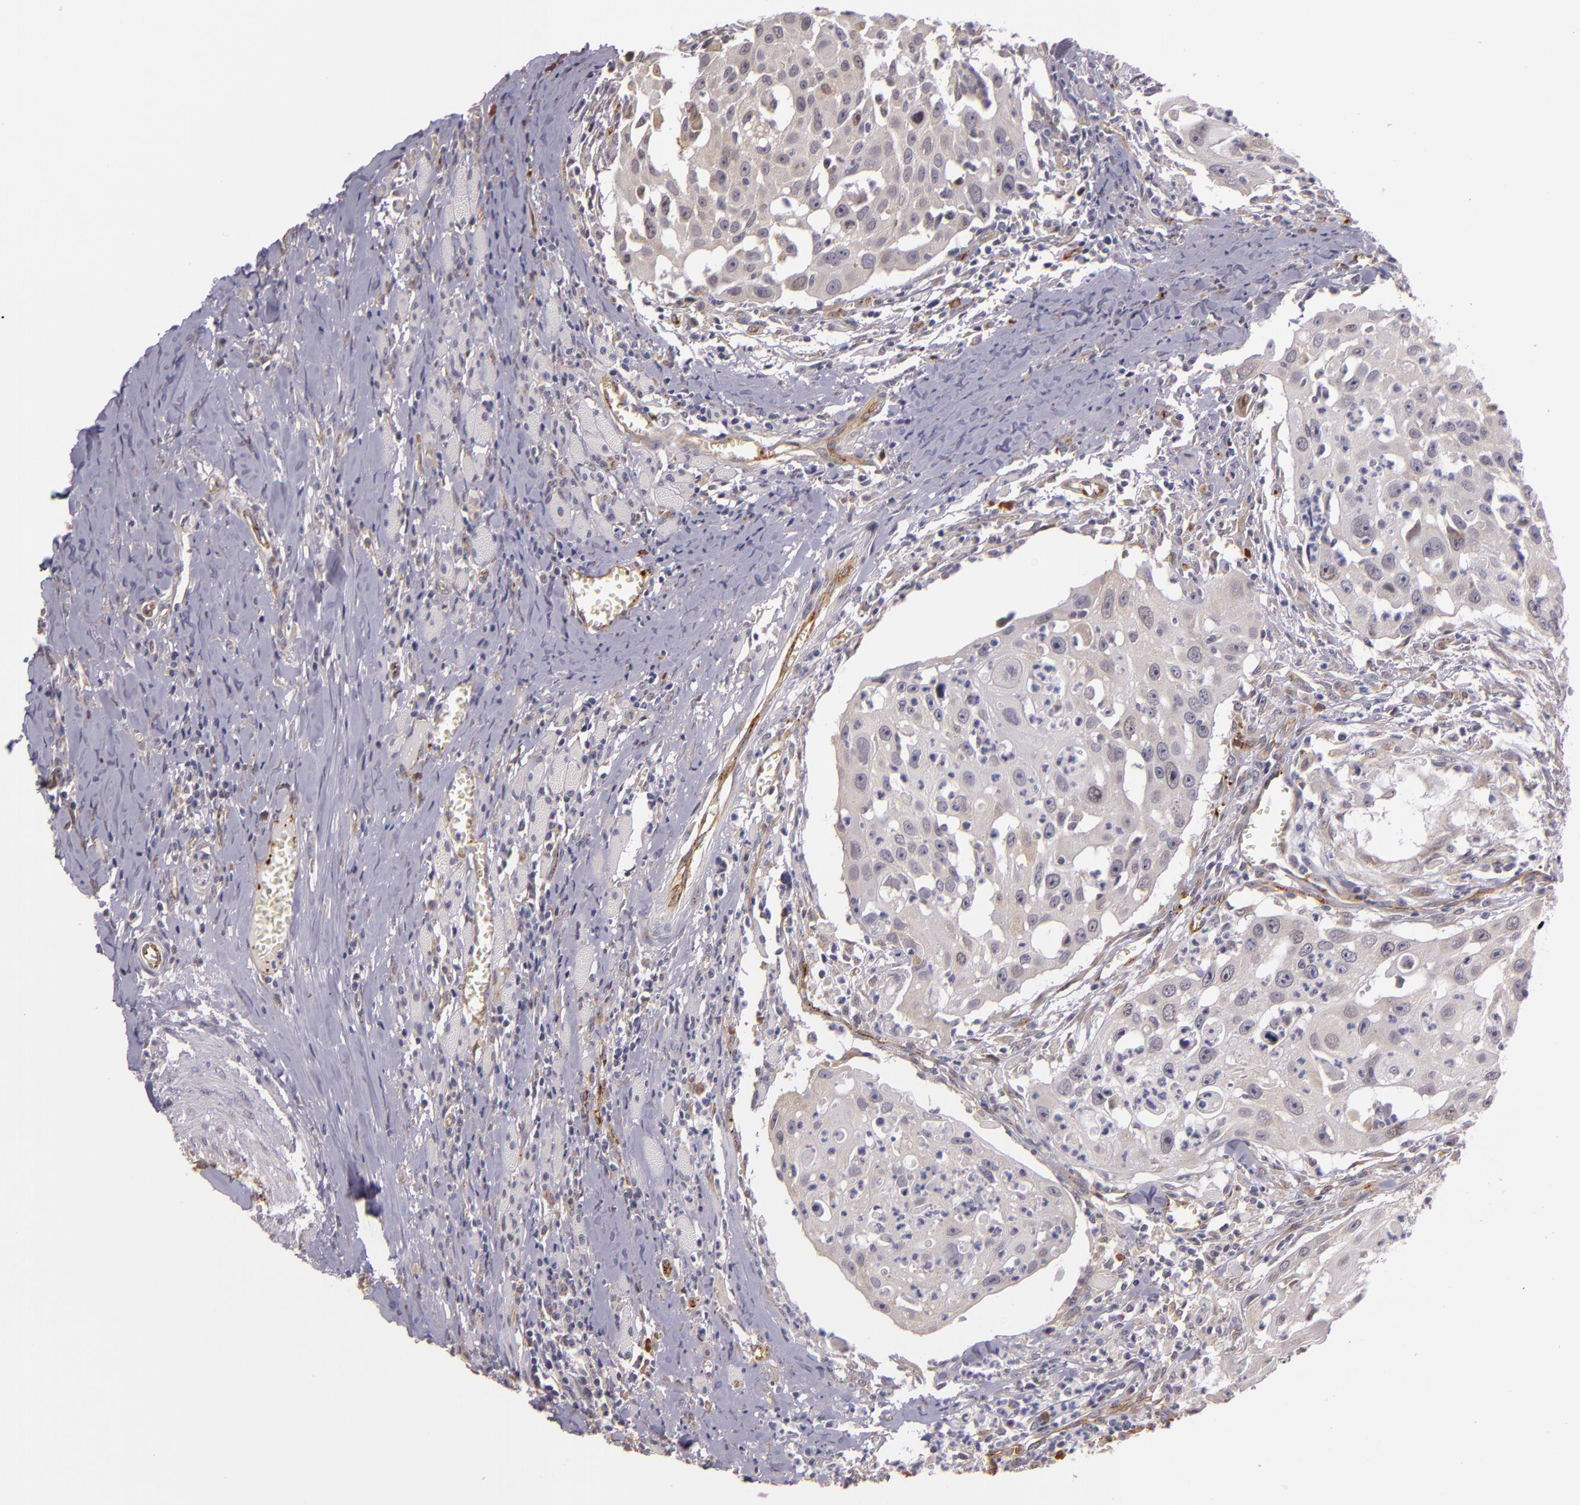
{"staining": {"intensity": "negative", "quantity": "none", "location": "none"}, "tissue": "head and neck cancer", "cell_type": "Tumor cells", "image_type": "cancer", "snomed": [{"axis": "morphology", "description": "Squamous cell carcinoma, NOS"}, {"axis": "topography", "description": "Head-Neck"}], "caption": "IHC photomicrograph of neoplastic tissue: human head and neck squamous cell carcinoma stained with DAB demonstrates no significant protein positivity in tumor cells.", "gene": "SYTL4", "patient": {"sex": "male", "age": 64}}